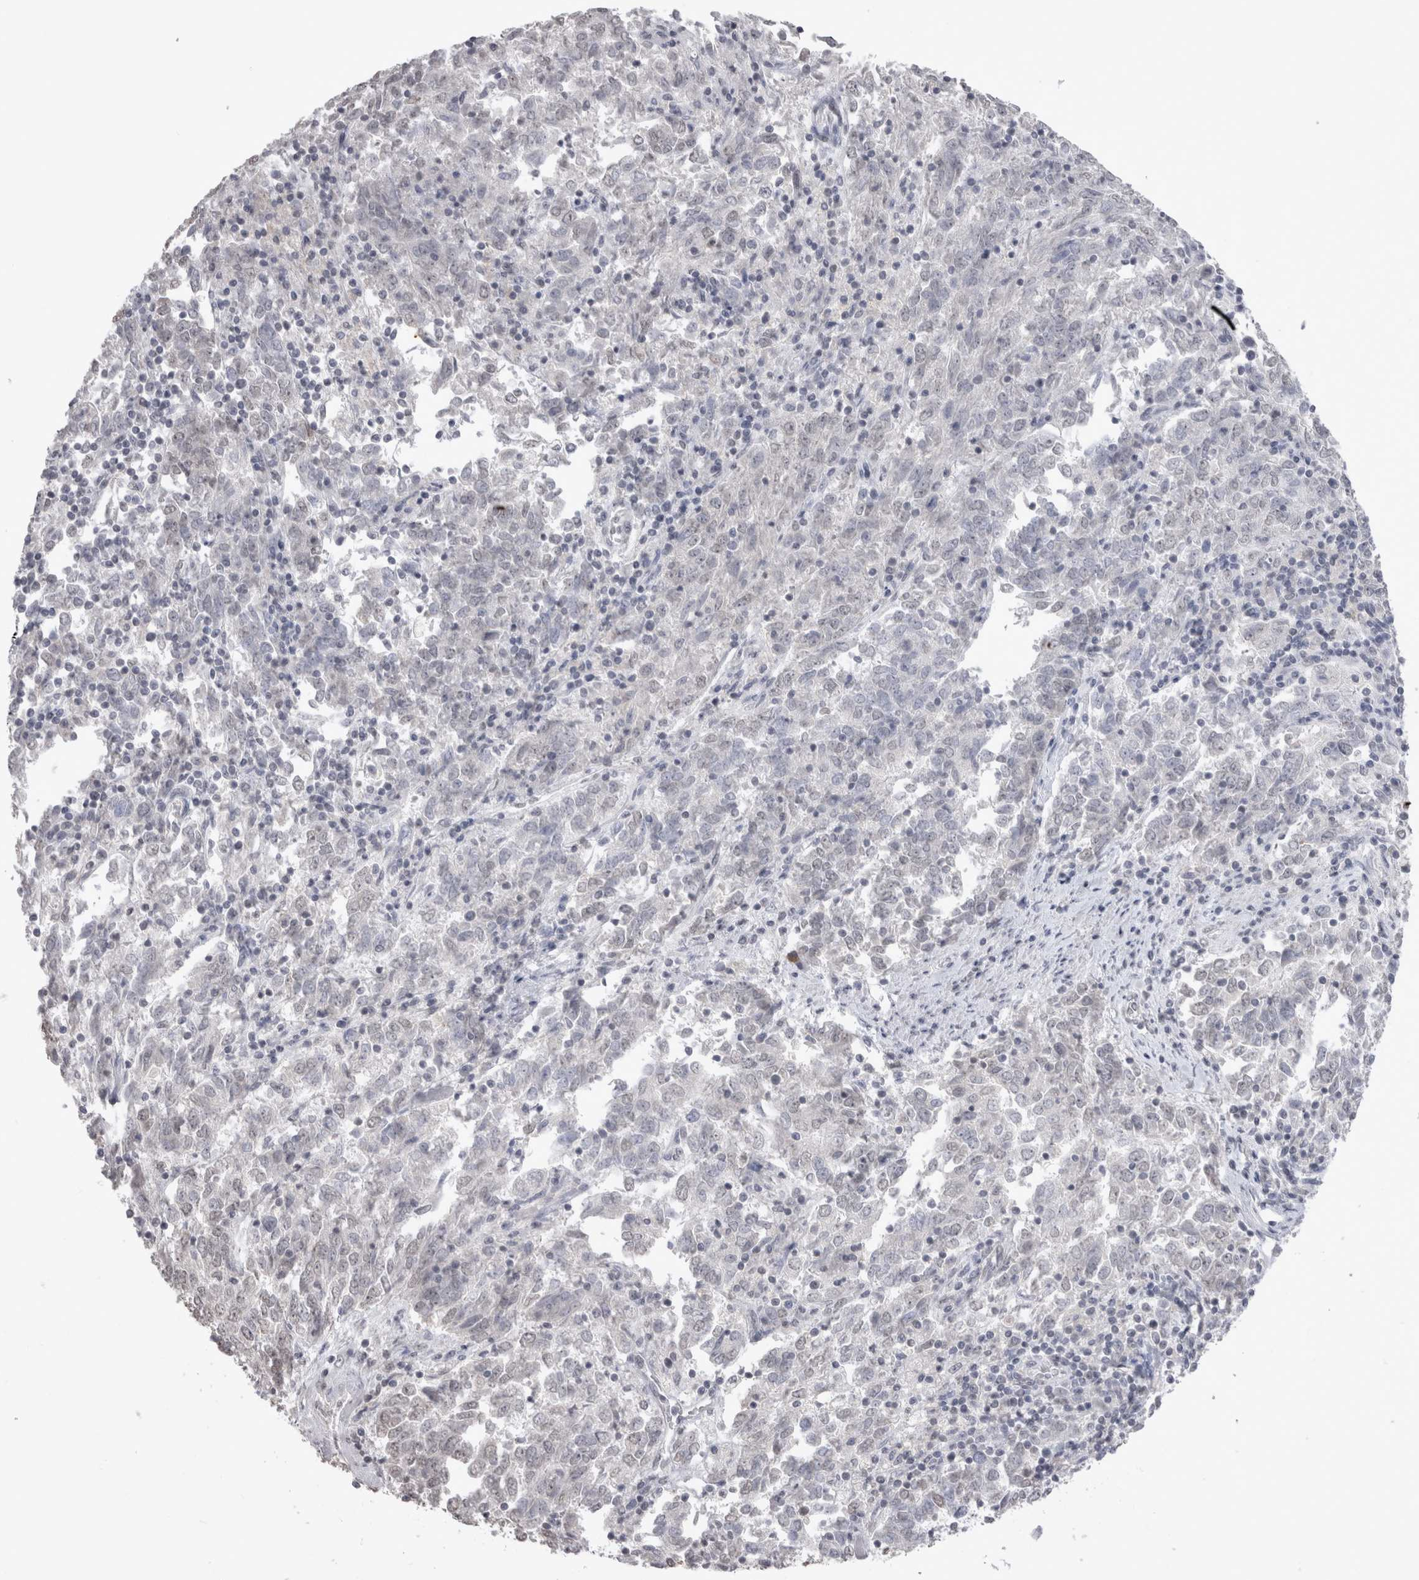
{"staining": {"intensity": "negative", "quantity": "none", "location": "none"}, "tissue": "endometrial cancer", "cell_type": "Tumor cells", "image_type": "cancer", "snomed": [{"axis": "morphology", "description": "Adenocarcinoma, NOS"}, {"axis": "topography", "description": "Endometrium"}], "caption": "Immunohistochemistry of endometrial adenocarcinoma shows no staining in tumor cells. (Stains: DAB (3,3'-diaminobenzidine) immunohistochemistry with hematoxylin counter stain, Microscopy: brightfield microscopy at high magnification).", "gene": "DDX4", "patient": {"sex": "female", "age": 80}}